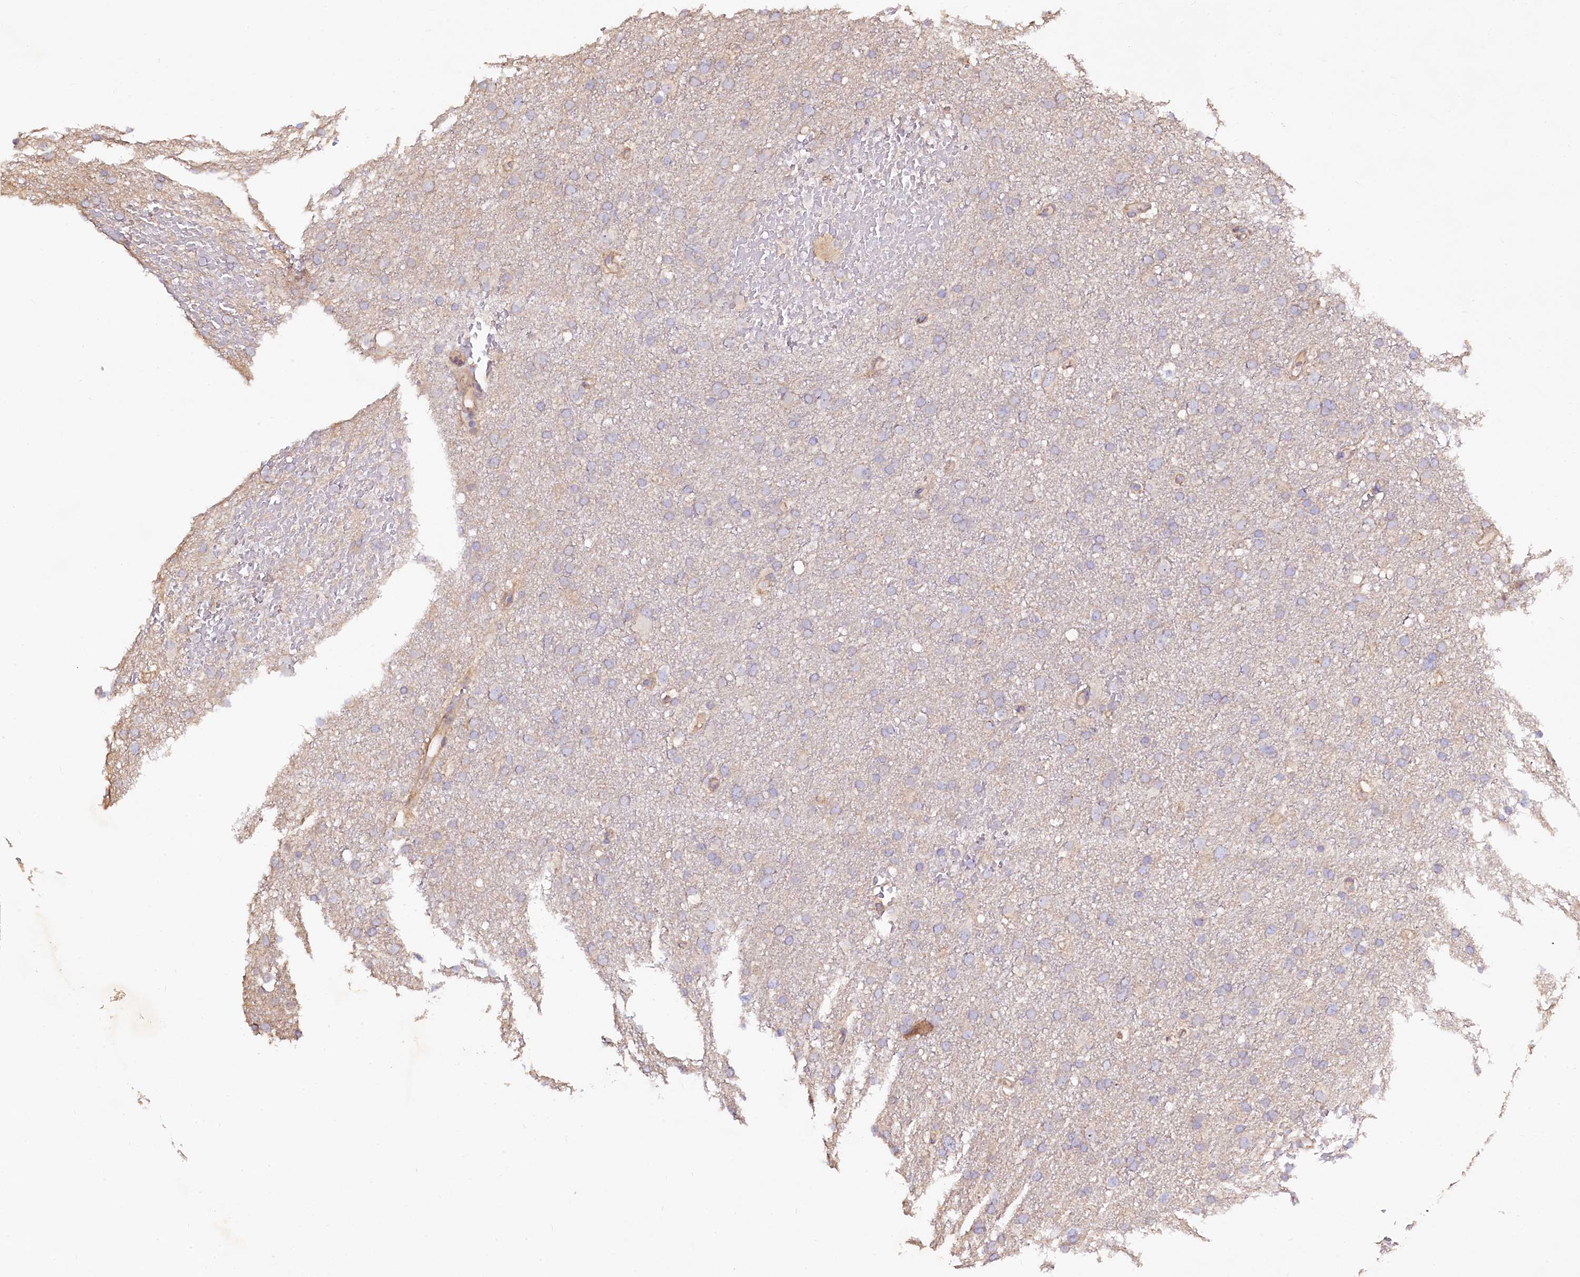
{"staining": {"intensity": "negative", "quantity": "none", "location": "none"}, "tissue": "glioma", "cell_type": "Tumor cells", "image_type": "cancer", "snomed": [{"axis": "morphology", "description": "Glioma, malignant, High grade"}, {"axis": "topography", "description": "Cerebral cortex"}], "caption": "DAB (3,3'-diaminobenzidine) immunohistochemical staining of human glioma reveals no significant positivity in tumor cells.", "gene": "KLHDC4", "patient": {"sex": "female", "age": 36}}